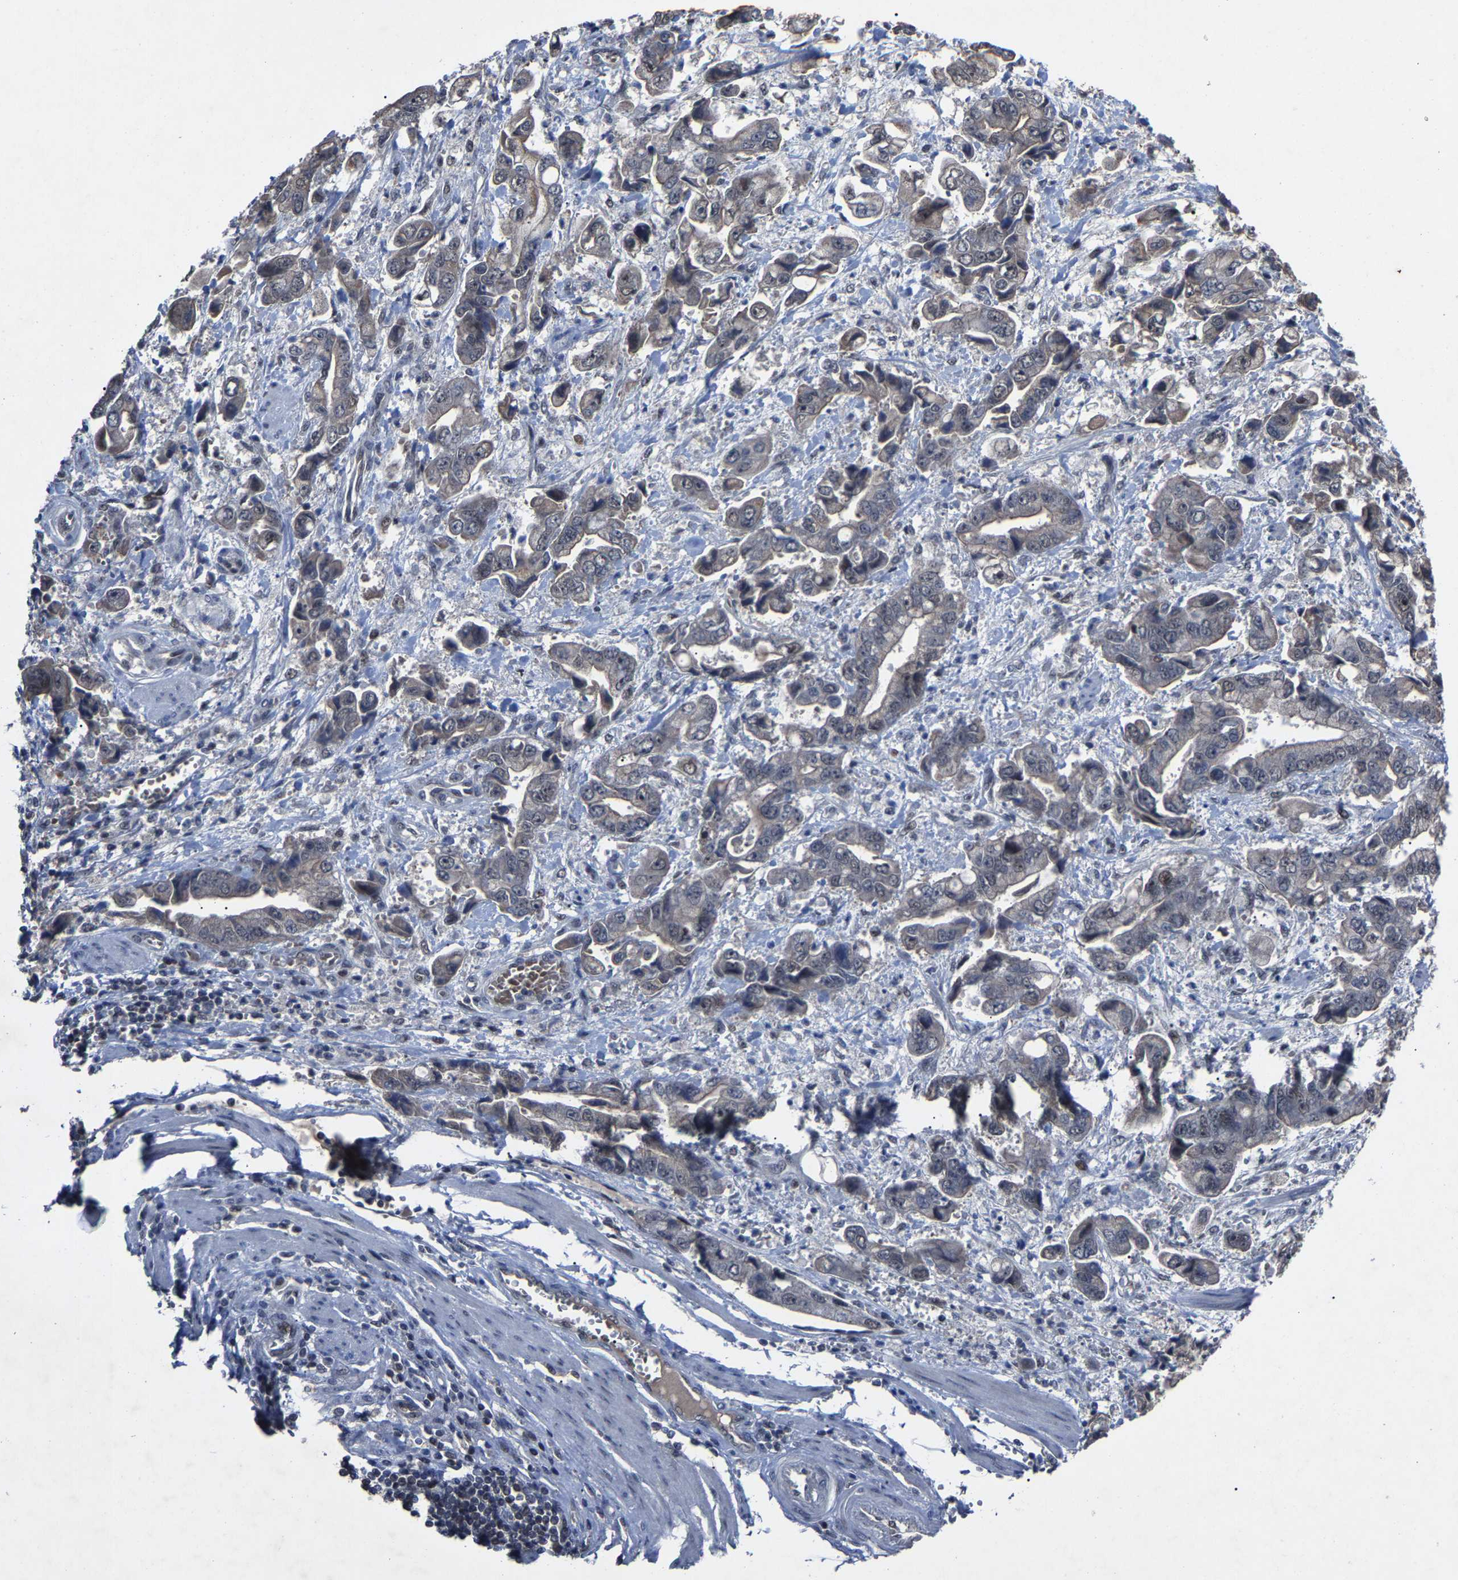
{"staining": {"intensity": "weak", "quantity": "<25%", "location": "nuclear"}, "tissue": "stomach cancer", "cell_type": "Tumor cells", "image_type": "cancer", "snomed": [{"axis": "morphology", "description": "Normal tissue, NOS"}, {"axis": "morphology", "description": "Adenocarcinoma, NOS"}, {"axis": "topography", "description": "Stomach"}], "caption": "Immunohistochemistry of human stomach adenocarcinoma shows no expression in tumor cells.", "gene": "LSM8", "patient": {"sex": "male", "age": 62}}